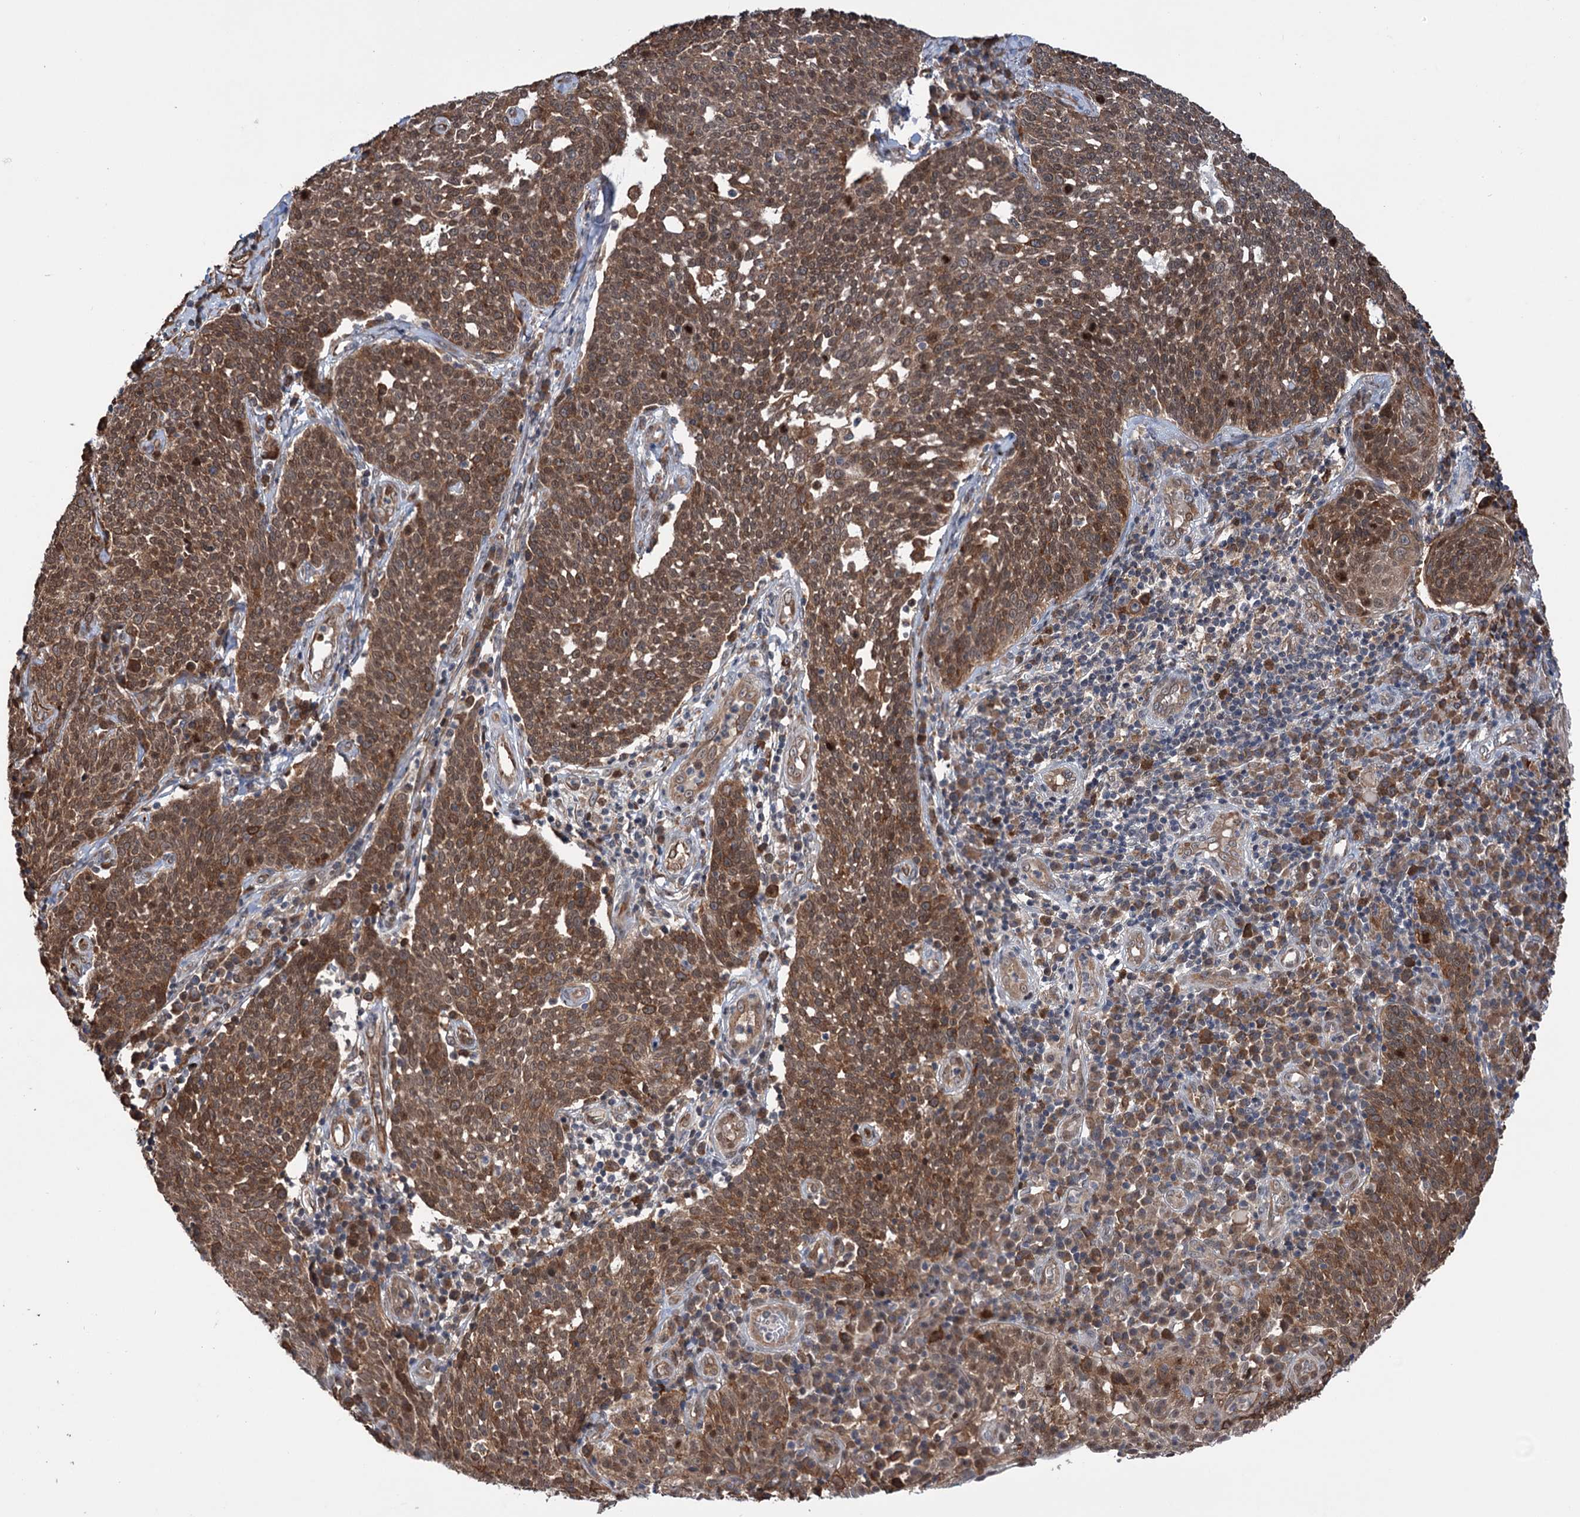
{"staining": {"intensity": "moderate", "quantity": ">75%", "location": "cytoplasmic/membranous,nuclear"}, "tissue": "cervical cancer", "cell_type": "Tumor cells", "image_type": "cancer", "snomed": [{"axis": "morphology", "description": "Squamous cell carcinoma, NOS"}, {"axis": "topography", "description": "Cervix"}], "caption": "Immunohistochemistry (DAB) staining of cervical cancer shows moderate cytoplasmic/membranous and nuclear protein staining in approximately >75% of tumor cells. Ihc stains the protein of interest in brown and the nuclei are stained blue.", "gene": "NCAPD2", "patient": {"sex": "female", "age": 34}}